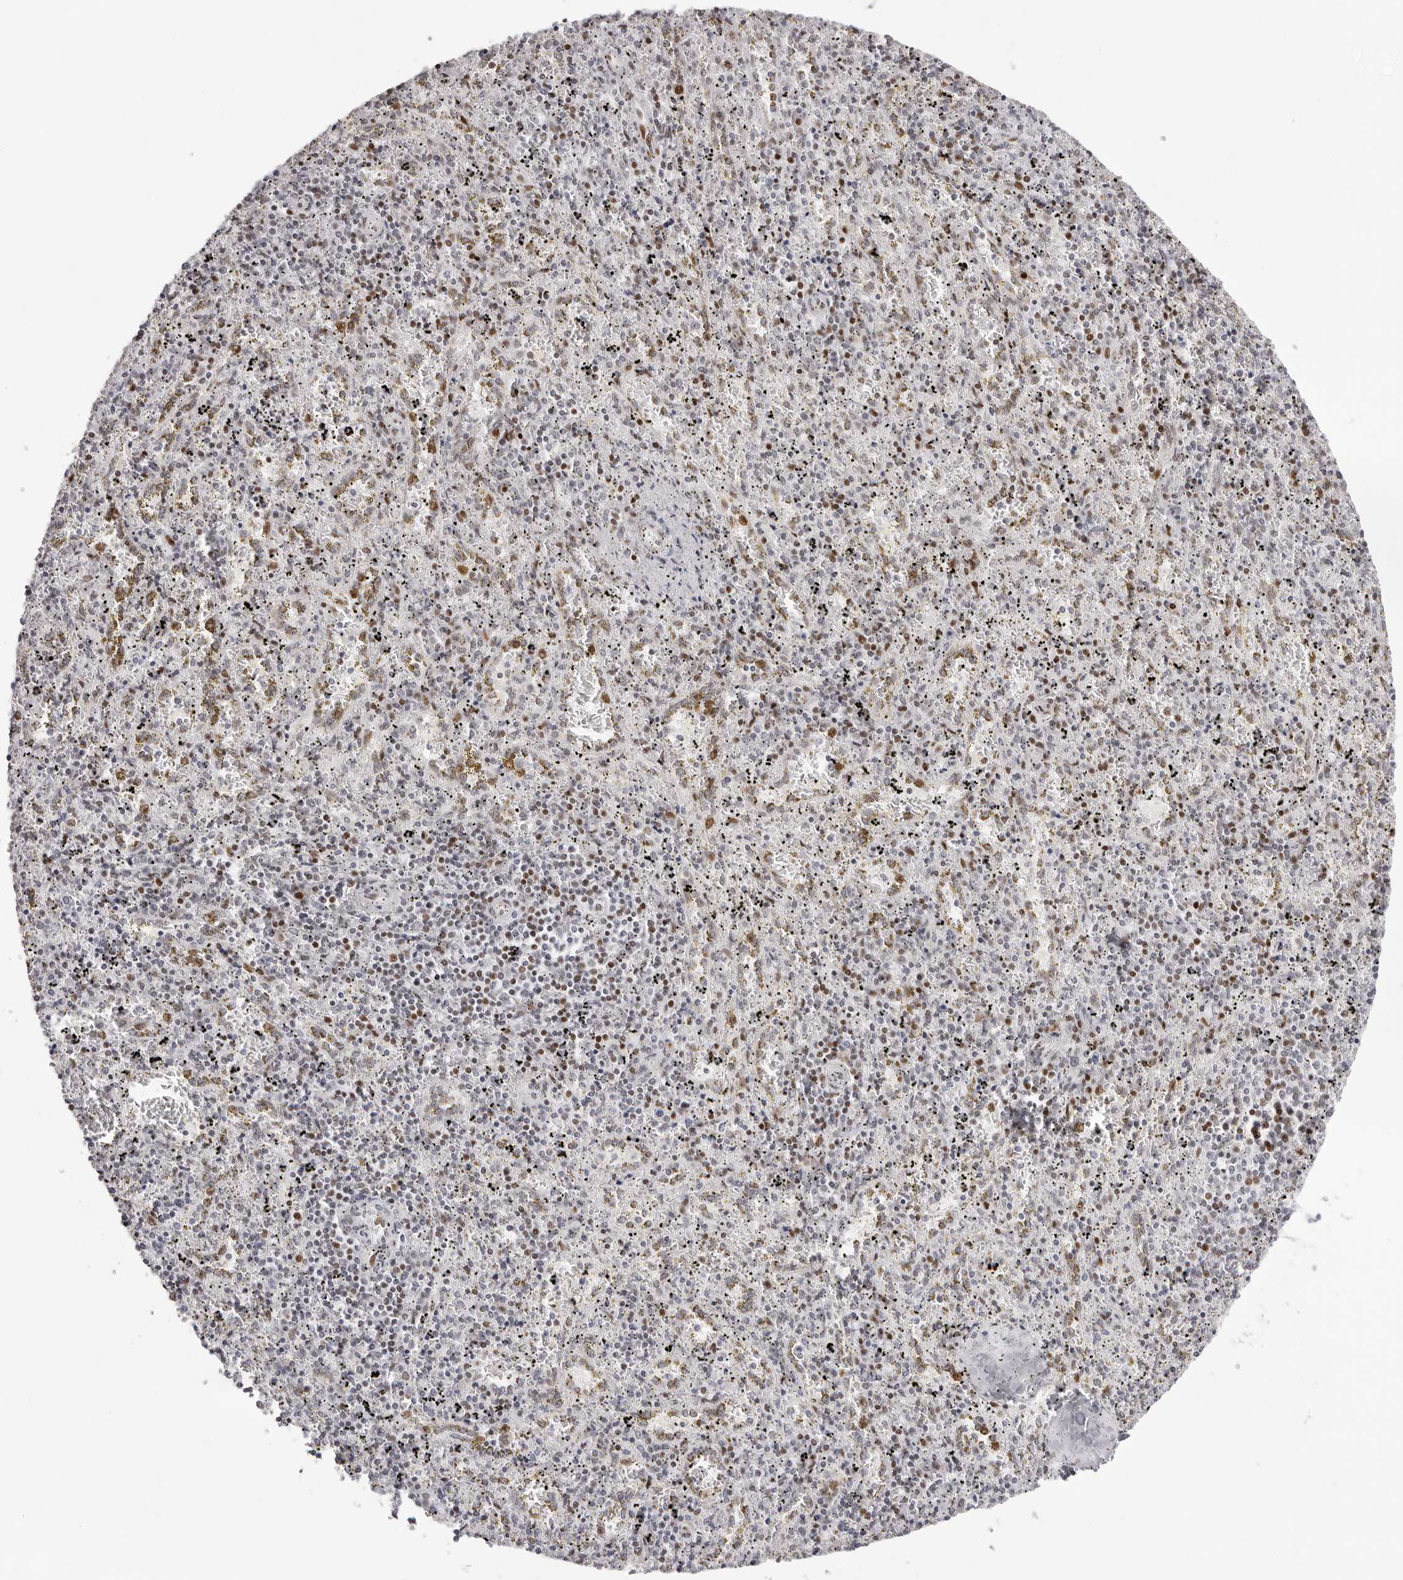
{"staining": {"intensity": "moderate", "quantity": "<25%", "location": "nuclear"}, "tissue": "spleen", "cell_type": "Cells in red pulp", "image_type": "normal", "snomed": [{"axis": "morphology", "description": "Normal tissue, NOS"}, {"axis": "topography", "description": "Spleen"}], "caption": "Protein expression analysis of benign spleen exhibits moderate nuclear positivity in approximately <25% of cells in red pulp.", "gene": "NTPCR", "patient": {"sex": "male", "age": 11}}